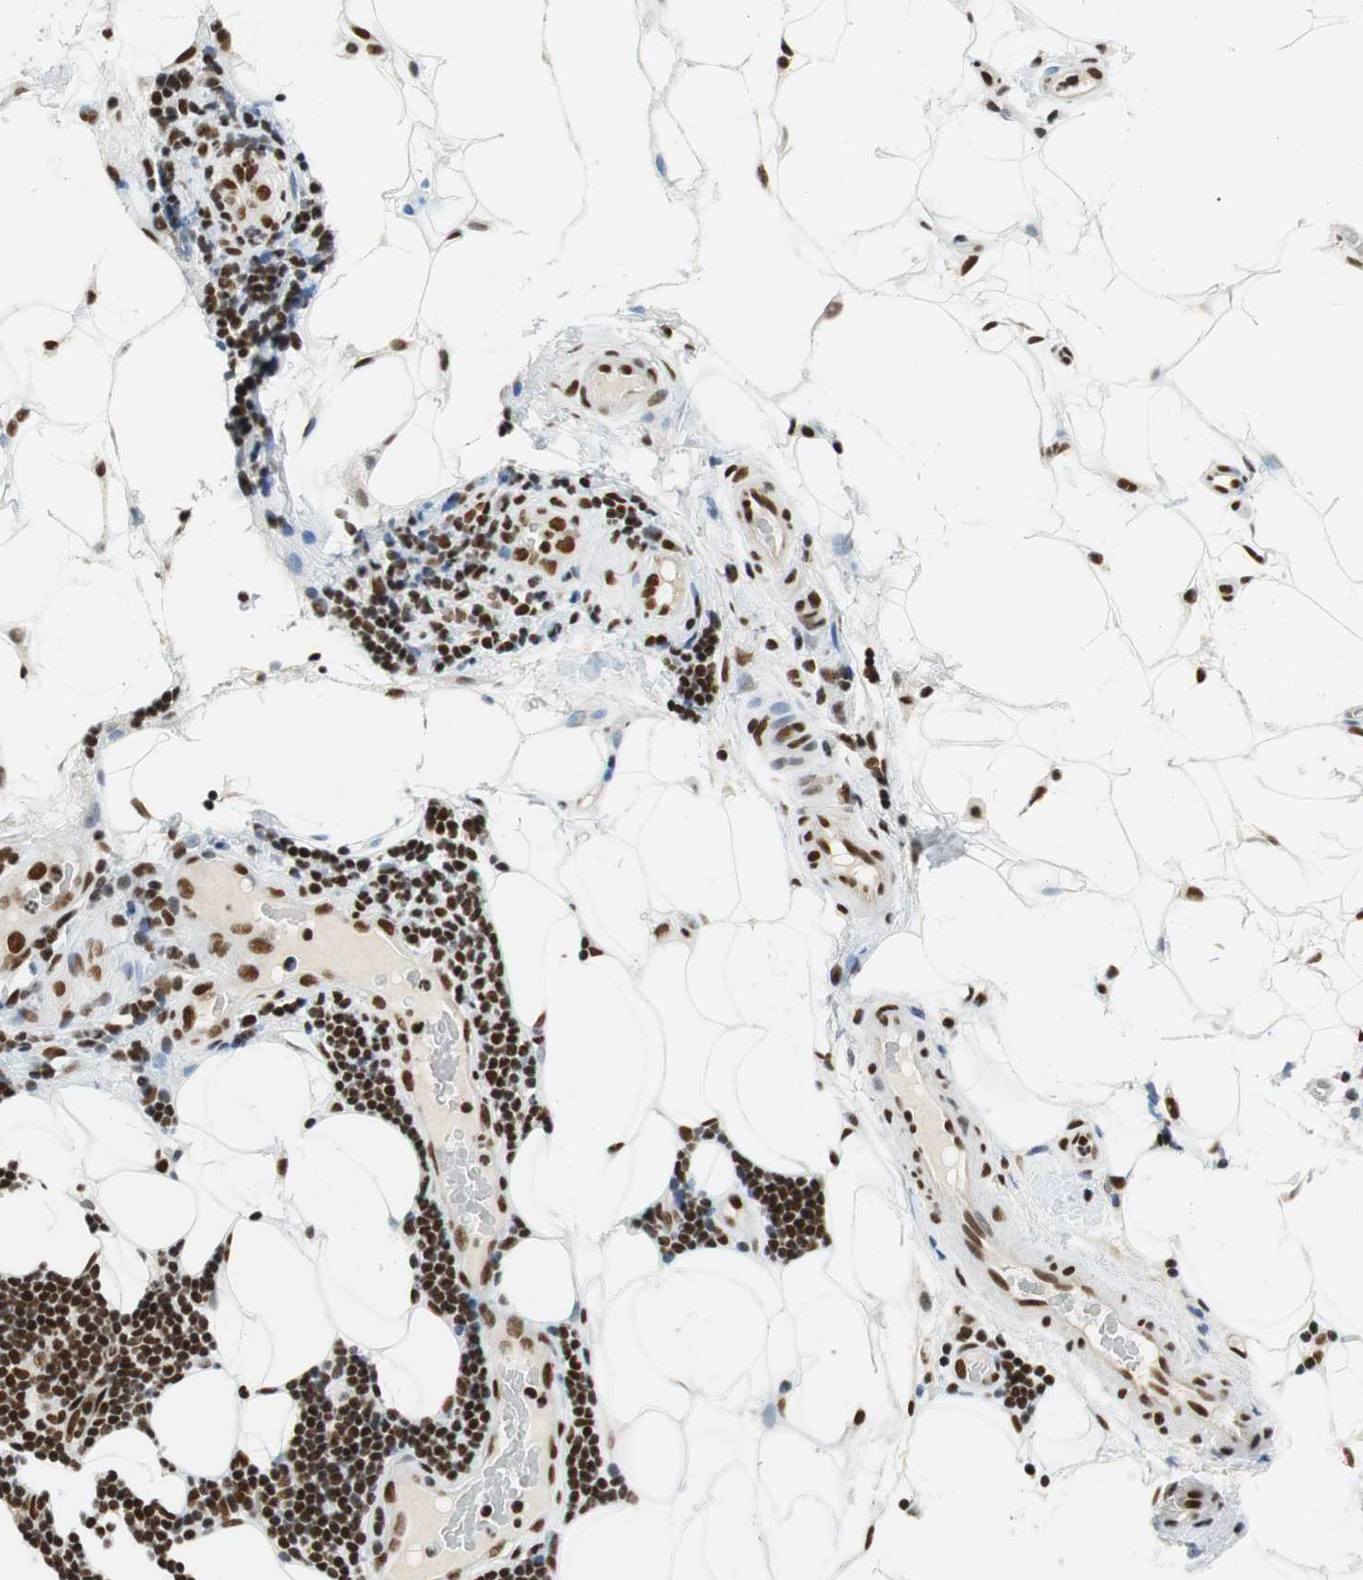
{"staining": {"intensity": "strong", "quantity": ">75%", "location": "nuclear"}, "tissue": "lymphoma", "cell_type": "Tumor cells", "image_type": "cancer", "snomed": [{"axis": "morphology", "description": "Malignant lymphoma, non-Hodgkin's type, Low grade"}, {"axis": "topography", "description": "Lymph node"}], "caption": "Immunohistochemical staining of human low-grade malignant lymphoma, non-Hodgkin's type demonstrates strong nuclear protein staining in about >75% of tumor cells.", "gene": "PRKDC", "patient": {"sex": "male", "age": 83}}